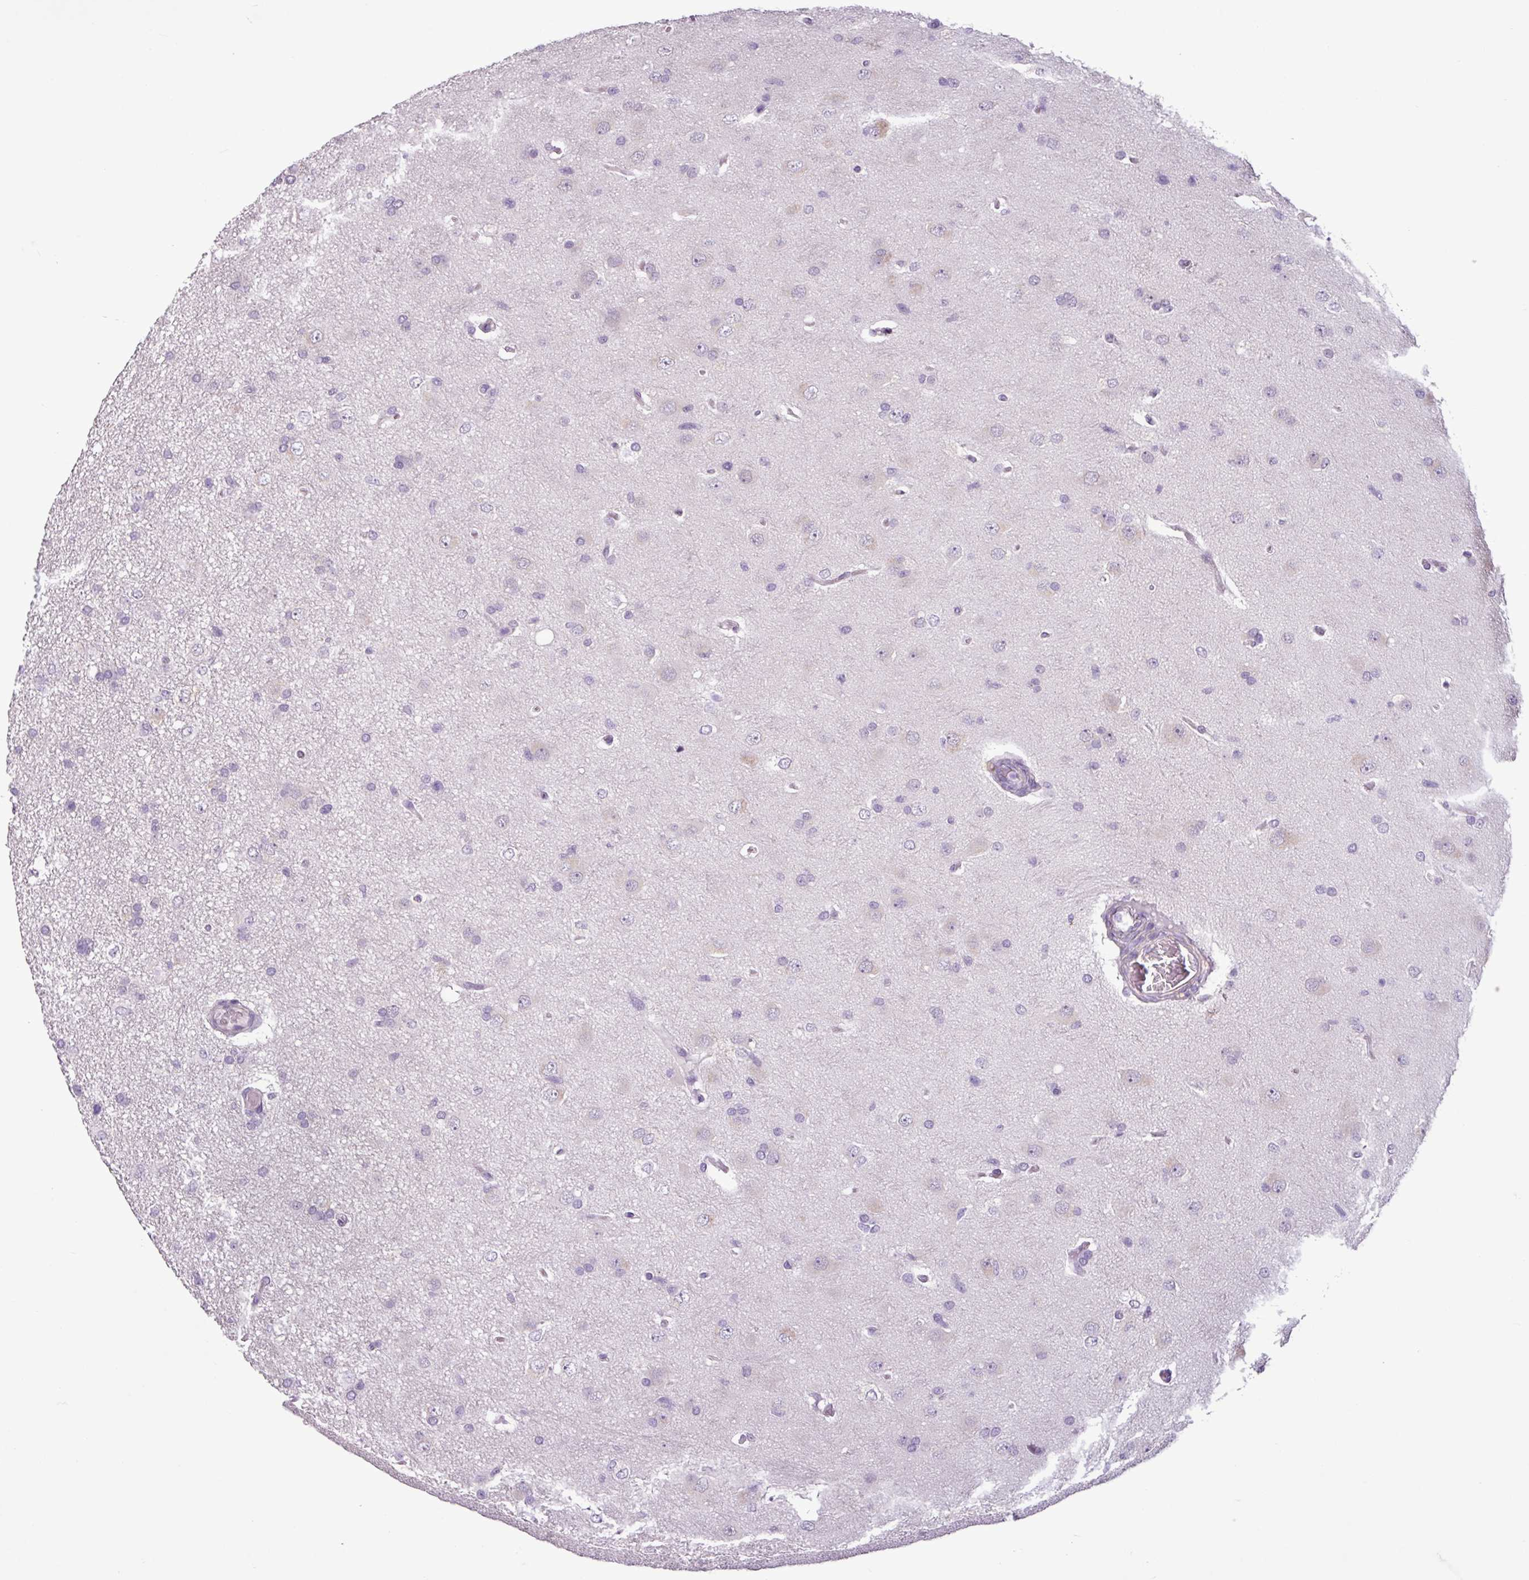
{"staining": {"intensity": "negative", "quantity": "none", "location": "none"}, "tissue": "glioma", "cell_type": "Tumor cells", "image_type": "cancer", "snomed": [{"axis": "morphology", "description": "Glioma, malignant, High grade"}, {"axis": "topography", "description": "Brain"}], "caption": "Immunohistochemistry micrograph of human glioma stained for a protein (brown), which demonstrates no staining in tumor cells.", "gene": "C9orf24", "patient": {"sex": "male", "age": 53}}